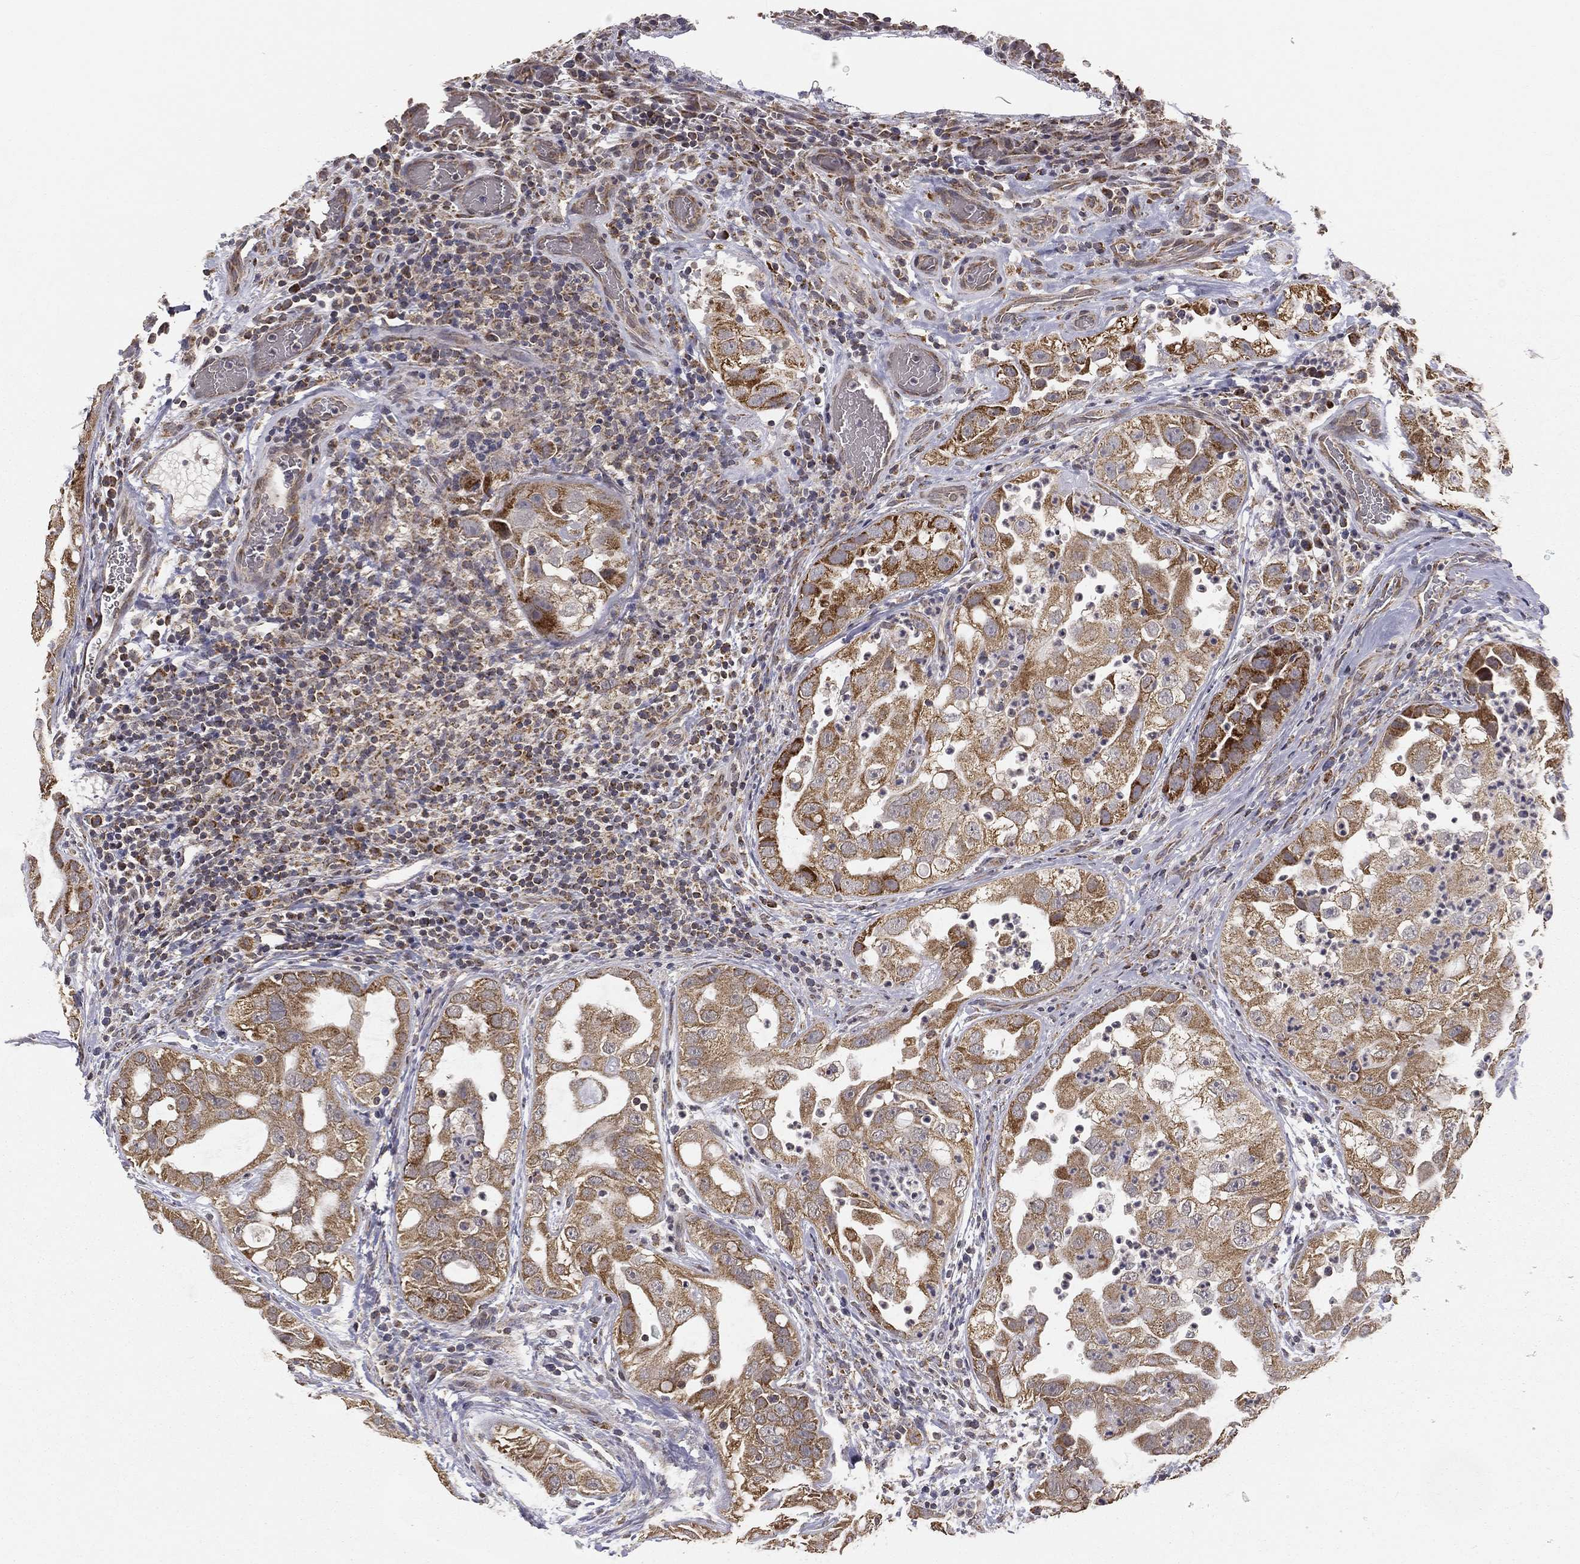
{"staining": {"intensity": "moderate", "quantity": ">75%", "location": "cytoplasmic/membranous"}, "tissue": "urothelial cancer", "cell_type": "Tumor cells", "image_type": "cancer", "snomed": [{"axis": "morphology", "description": "Urothelial carcinoma, High grade"}, {"axis": "topography", "description": "Urinary bladder"}], "caption": "Urothelial cancer stained for a protein (brown) exhibits moderate cytoplasmic/membranous positive staining in about >75% of tumor cells.", "gene": "MRPL46", "patient": {"sex": "female", "age": 41}}